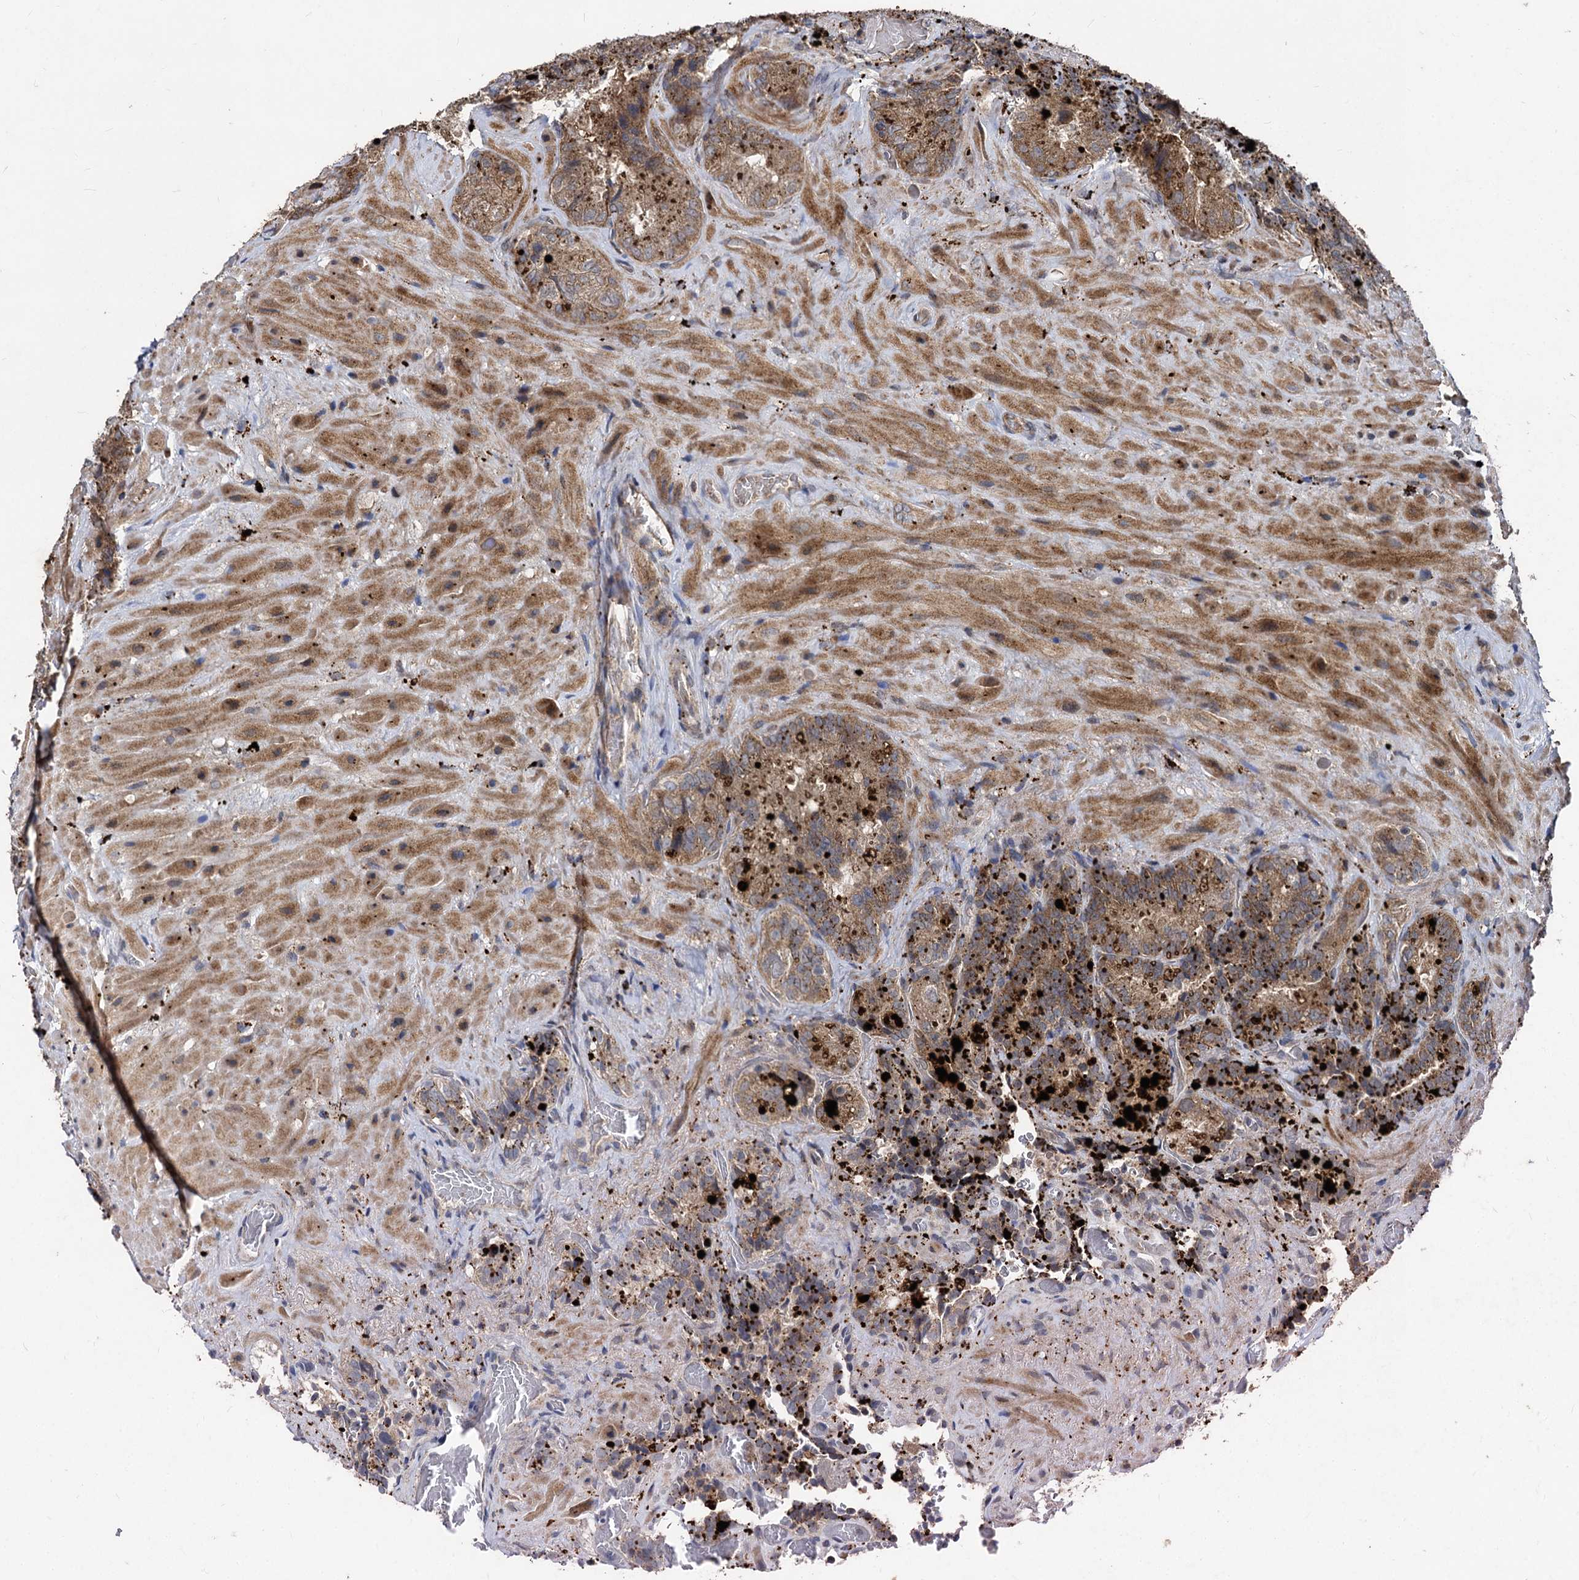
{"staining": {"intensity": "moderate", "quantity": ">75%", "location": "cytoplasmic/membranous"}, "tissue": "seminal vesicle", "cell_type": "Glandular cells", "image_type": "normal", "snomed": [{"axis": "morphology", "description": "Normal tissue, NOS"}, {"axis": "topography", "description": "Prostate and seminal vesicle, NOS"}, {"axis": "topography", "description": "Prostate"}, {"axis": "topography", "description": "Seminal veicle"}], "caption": "DAB immunohistochemical staining of benign seminal vesicle shows moderate cytoplasmic/membranous protein positivity in approximately >75% of glandular cells.", "gene": "BCL2L2", "patient": {"sex": "male", "age": 67}}